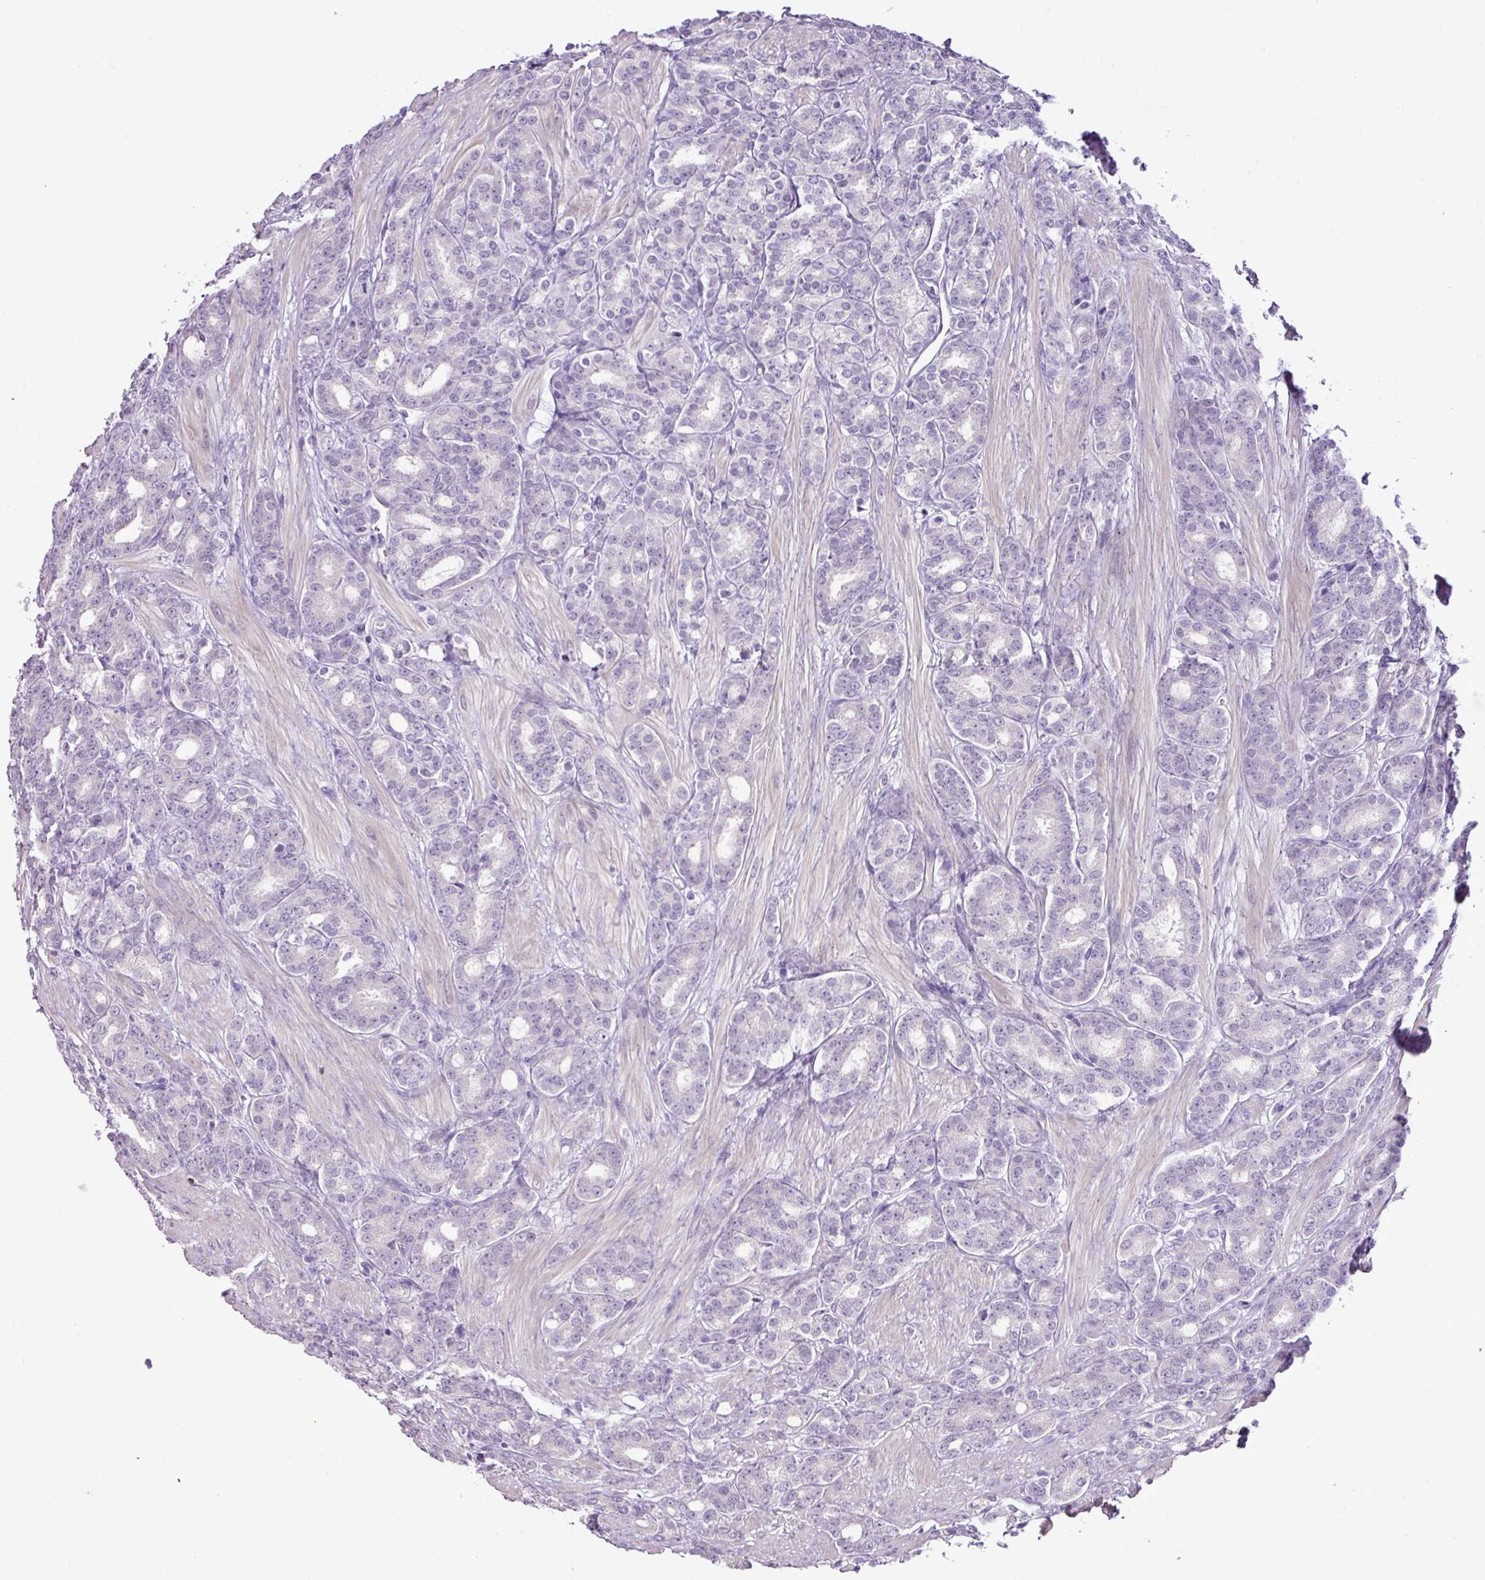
{"staining": {"intensity": "negative", "quantity": "none", "location": "none"}, "tissue": "prostate cancer", "cell_type": "Tumor cells", "image_type": "cancer", "snomed": [{"axis": "morphology", "description": "Adenocarcinoma, High grade"}, {"axis": "topography", "description": "Prostate"}], "caption": "Immunohistochemistry of adenocarcinoma (high-grade) (prostate) displays no expression in tumor cells.", "gene": "DNAJB13", "patient": {"sex": "male", "age": 62}}